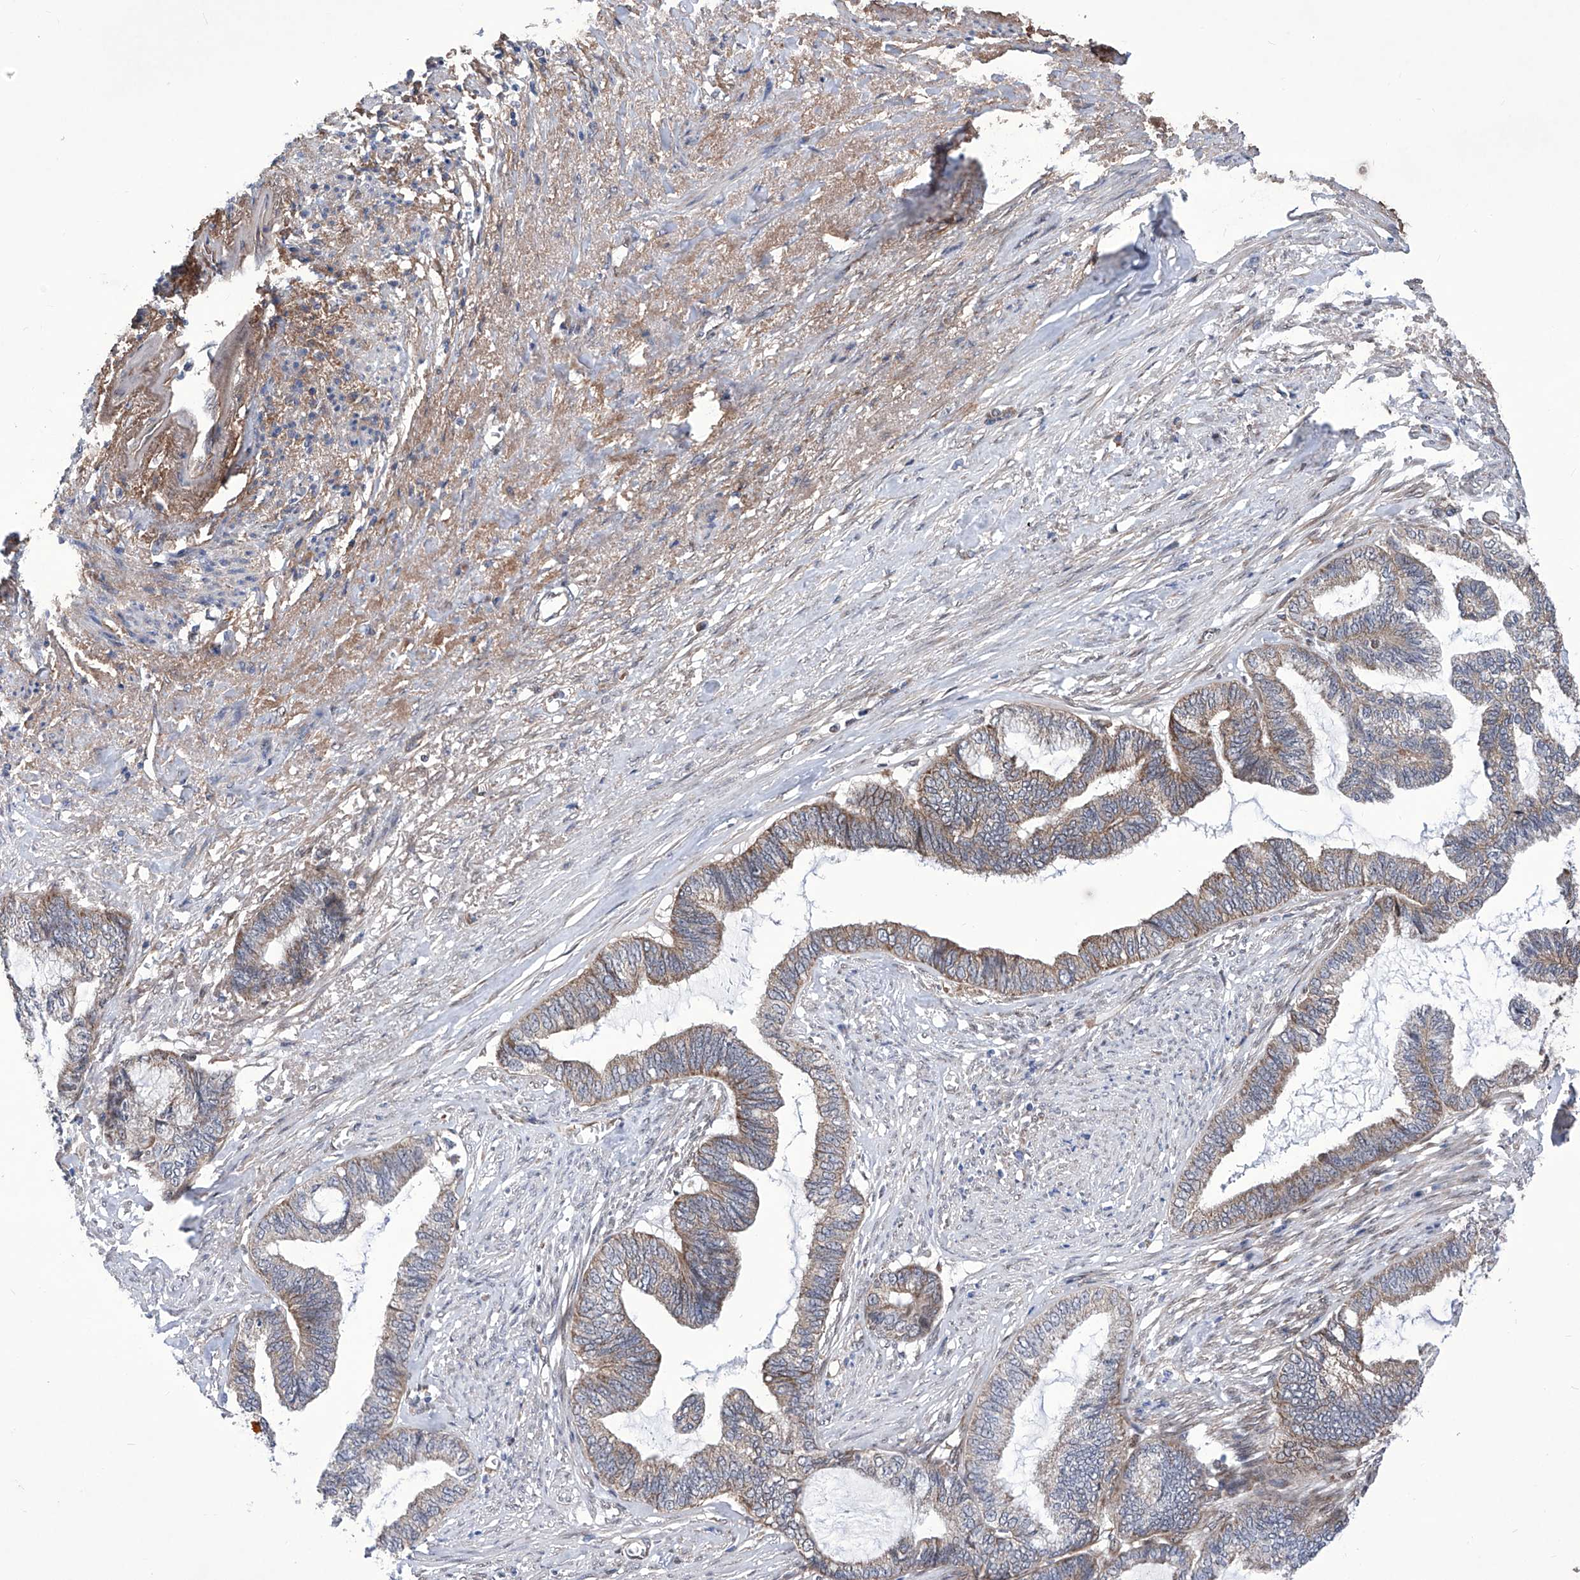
{"staining": {"intensity": "moderate", "quantity": "25%-75%", "location": "cytoplasmic/membranous"}, "tissue": "endometrial cancer", "cell_type": "Tumor cells", "image_type": "cancer", "snomed": [{"axis": "morphology", "description": "Adenocarcinoma, NOS"}, {"axis": "topography", "description": "Endometrium"}], "caption": "A high-resolution micrograph shows immunohistochemistry staining of endometrial adenocarcinoma, which shows moderate cytoplasmic/membranous staining in about 25%-75% of tumor cells. (IHC, brightfield microscopy, high magnification).", "gene": "KTI12", "patient": {"sex": "female", "age": 86}}